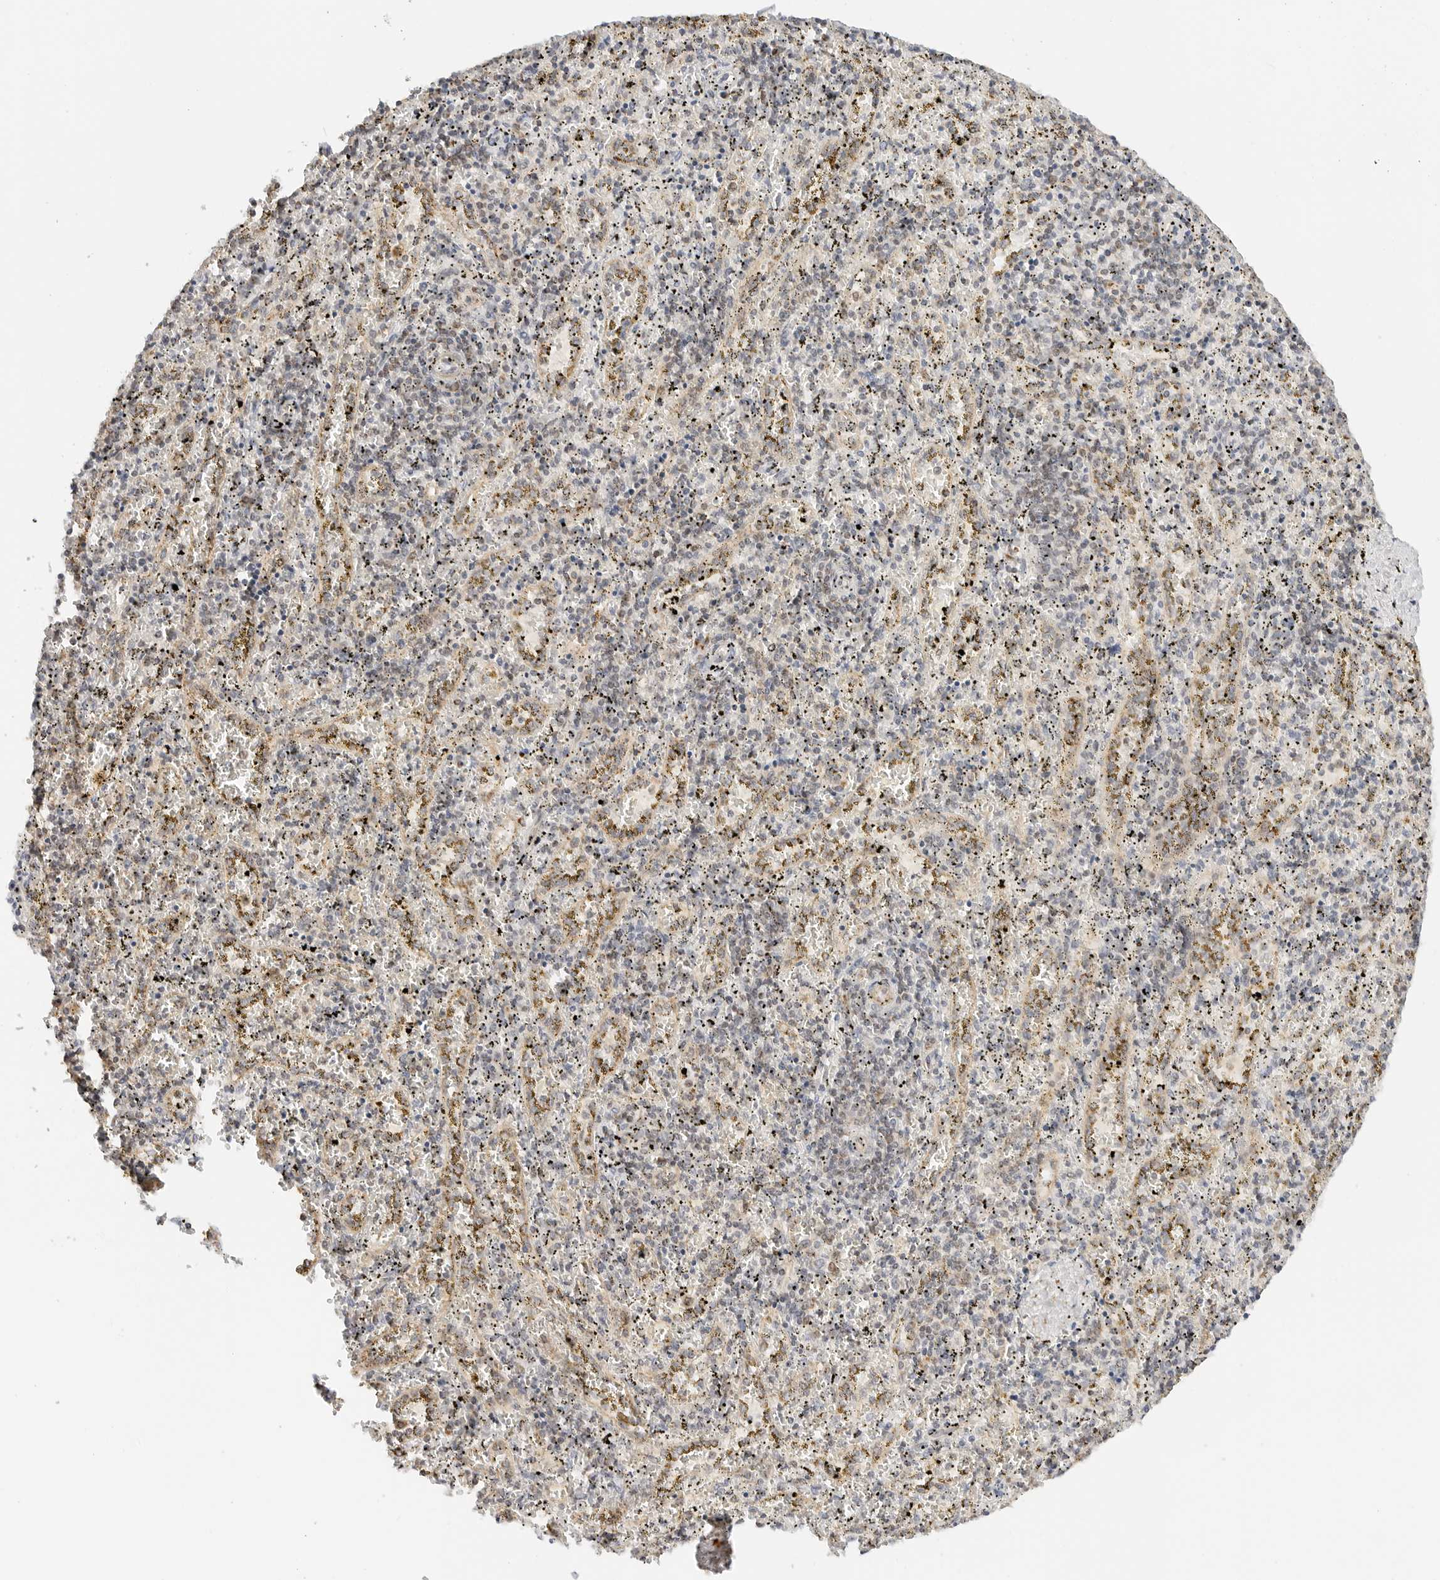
{"staining": {"intensity": "weak", "quantity": "25%-75%", "location": "cytoplasmic/membranous"}, "tissue": "spleen", "cell_type": "Cells in red pulp", "image_type": "normal", "snomed": [{"axis": "morphology", "description": "Normal tissue, NOS"}, {"axis": "topography", "description": "Spleen"}], "caption": "IHC (DAB (3,3'-diaminobenzidine)) staining of benign human spleen displays weak cytoplasmic/membranous protein expression in about 25%-75% of cells in red pulp. Immunohistochemistry stains the protein in brown and the nuclei are stained blue.", "gene": "GORAB", "patient": {"sex": "male", "age": 11}}